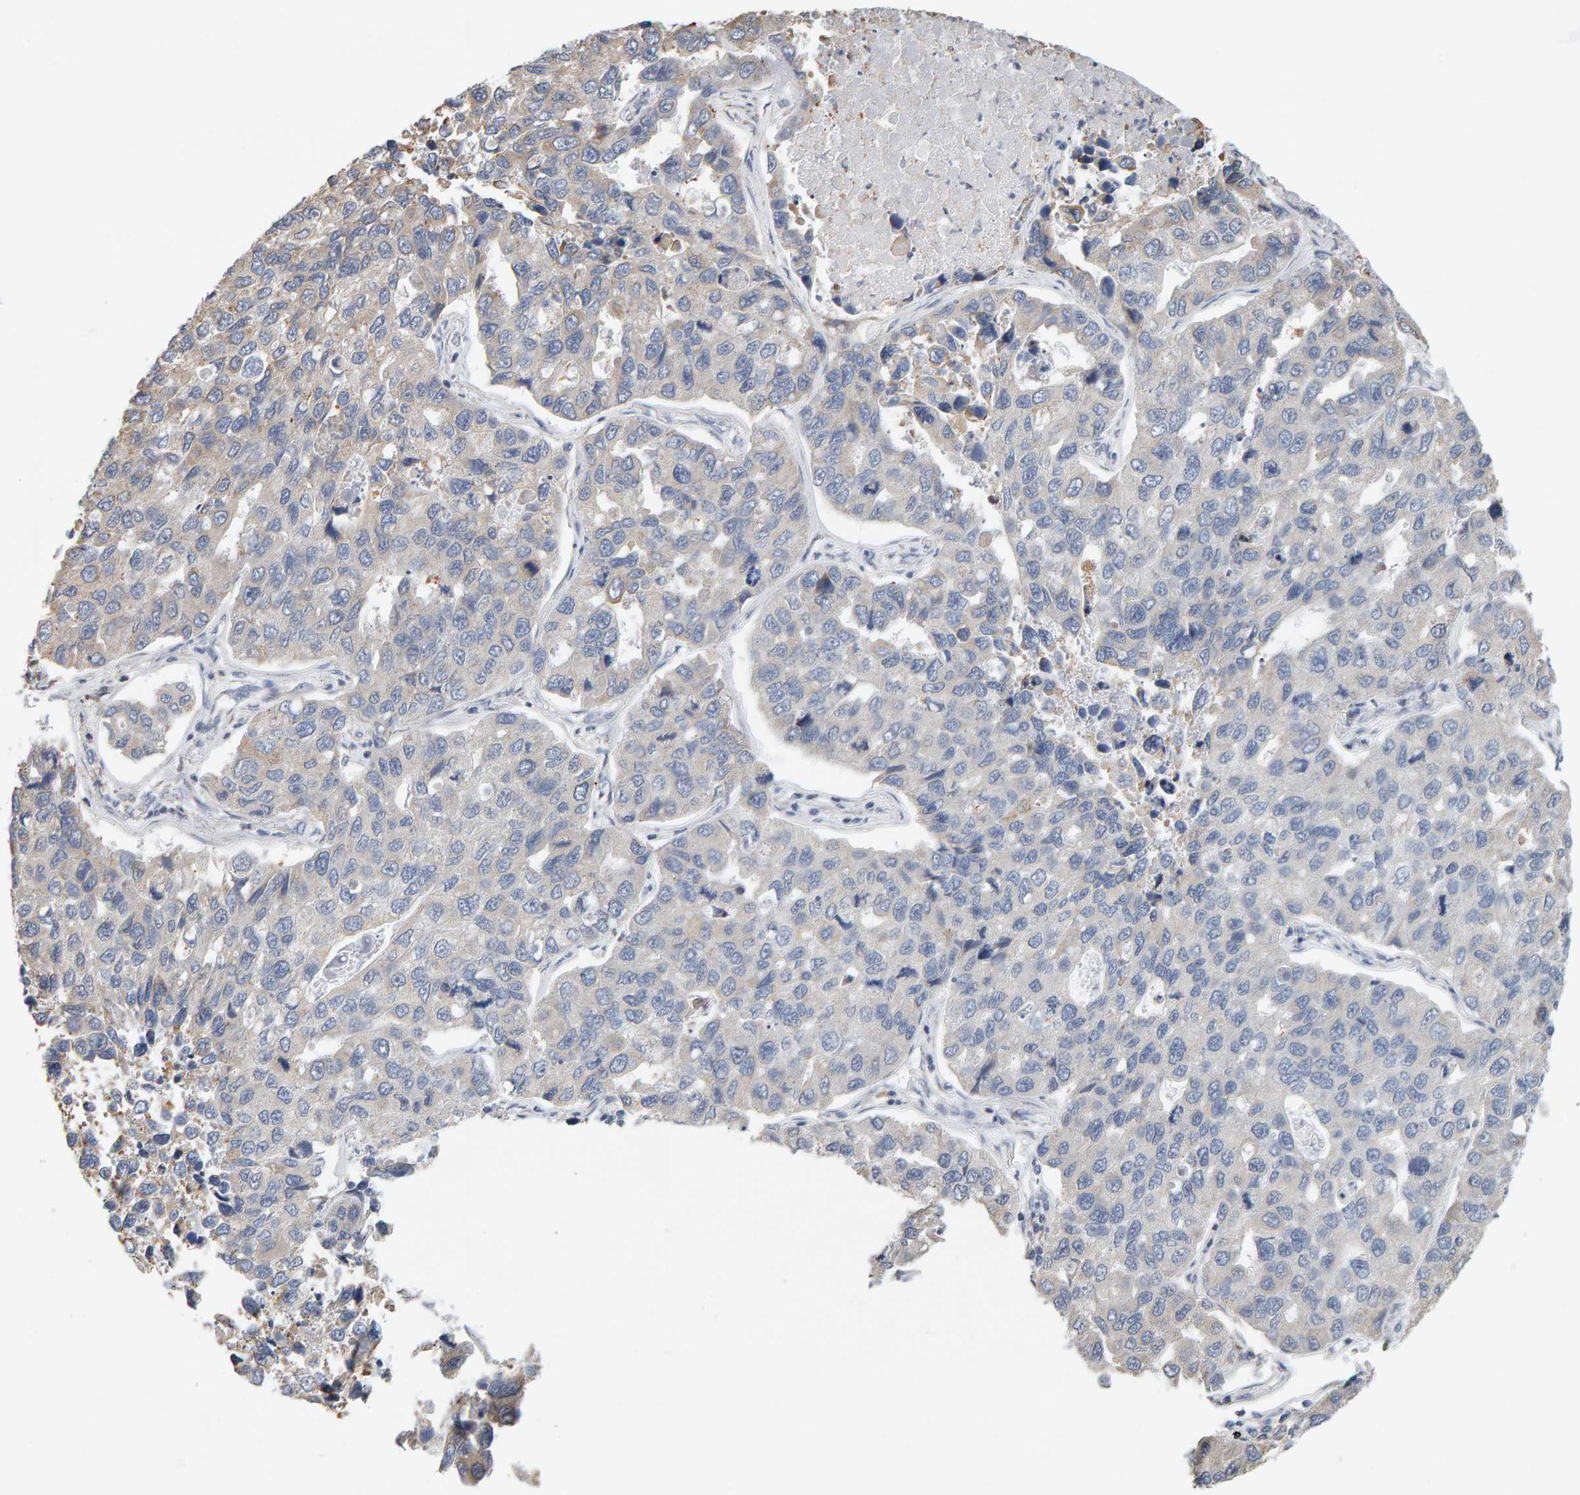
{"staining": {"intensity": "negative", "quantity": "none", "location": "none"}, "tissue": "lung cancer", "cell_type": "Tumor cells", "image_type": "cancer", "snomed": [{"axis": "morphology", "description": "Adenocarcinoma, NOS"}, {"axis": "topography", "description": "Lung"}], "caption": "Immunohistochemistry (IHC) micrograph of human adenocarcinoma (lung) stained for a protein (brown), which shows no staining in tumor cells.", "gene": "ADHFE1", "patient": {"sex": "male", "age": 64}}